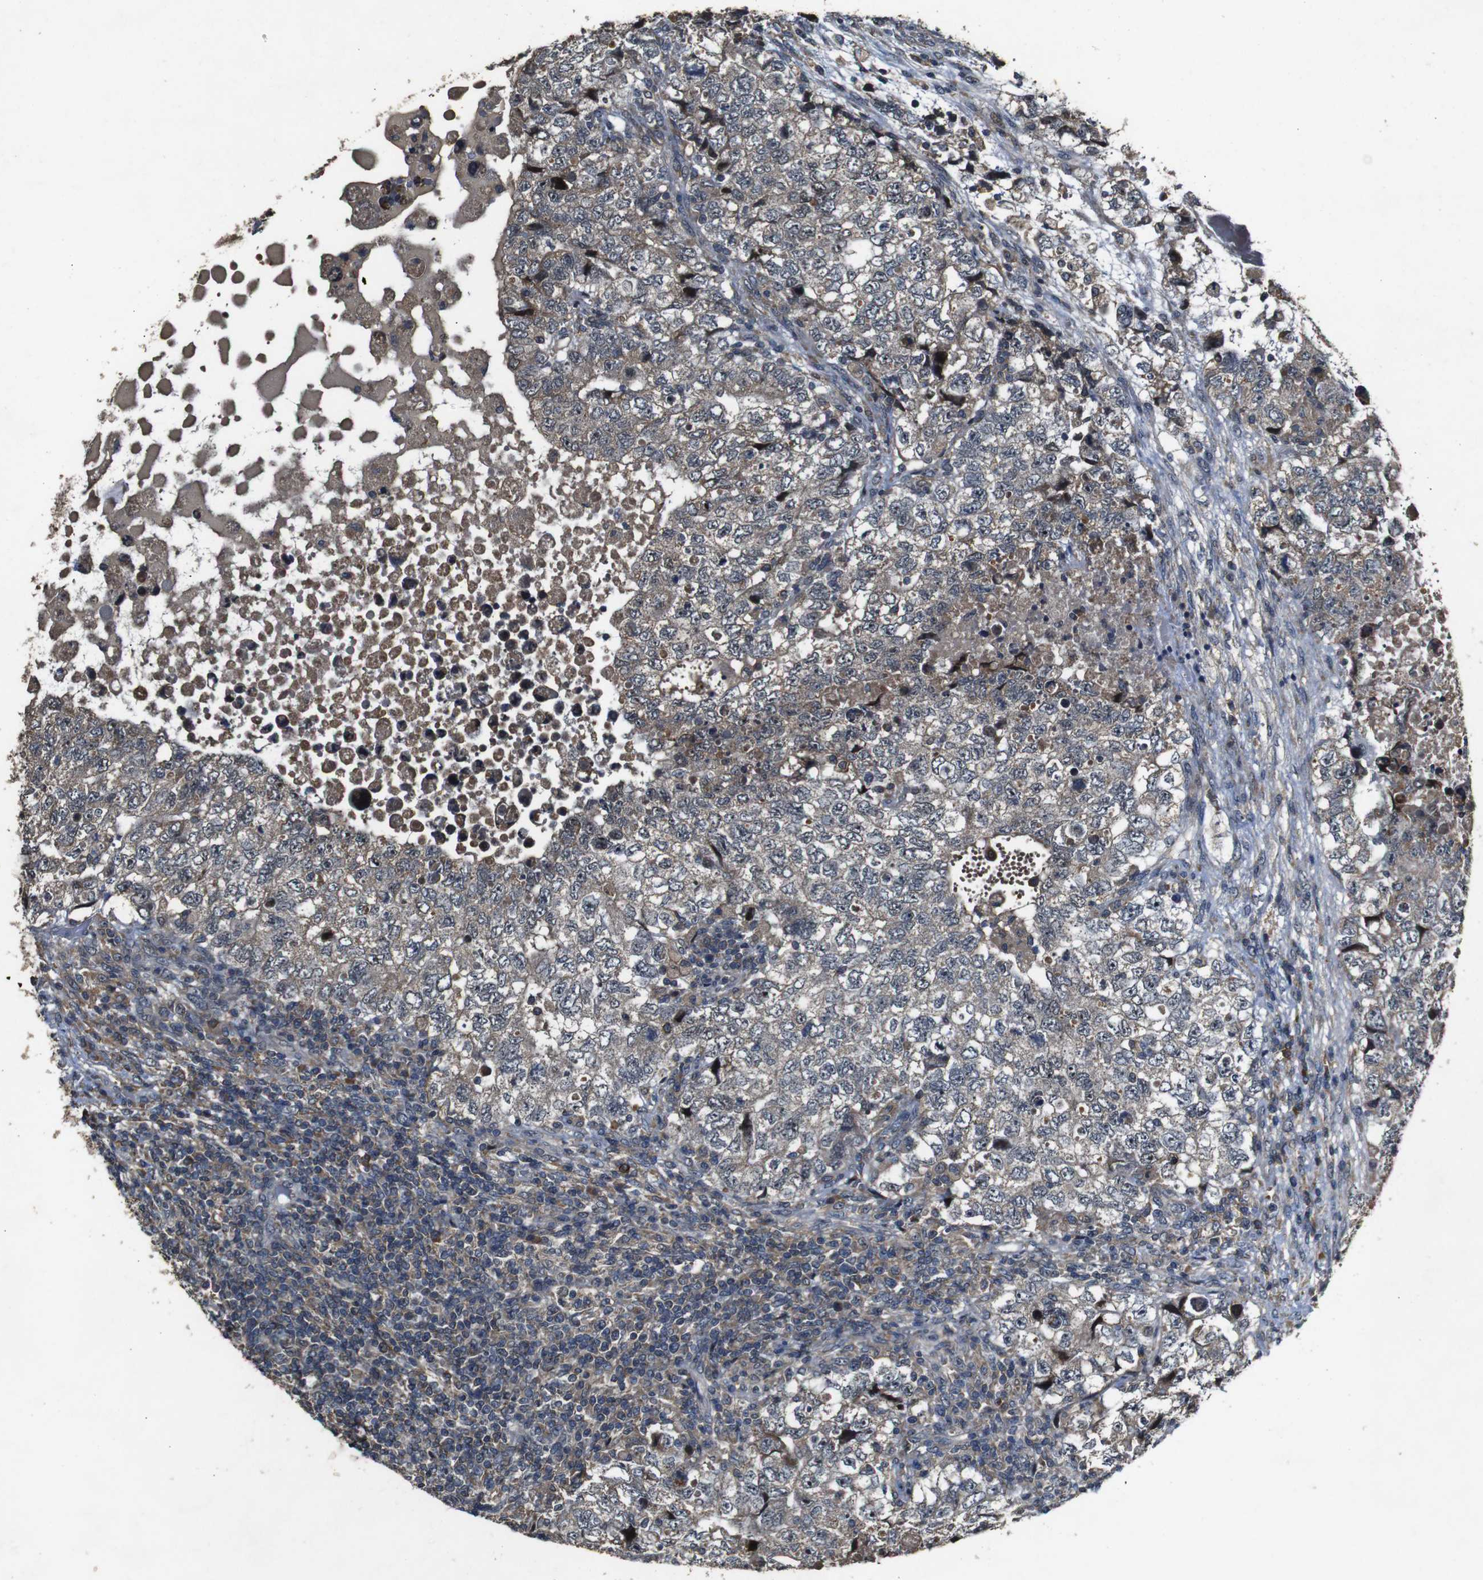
{"staining": {"intensity": "weak", "quantity": ">75%", "location": "cytoplasmic/membranous"}, "tissue": "testis cancer", "cell_type": "Tumor cells", "image_type": "cancer", "snomed": [{"axis": "morphology", "description": "Carcinoma, Embryonal, NOS"}, {"axis": "topography", "description": "Testis"}], "caption": "Immunohistochemical staining of embryonal carcinoma (testis) demonstrates low levels of weak cytoplasmic/membranous protein staining in about >75% of tumor cells.", "gene": "MAGI2", "patient": {"sex": "male", "age": 36}}